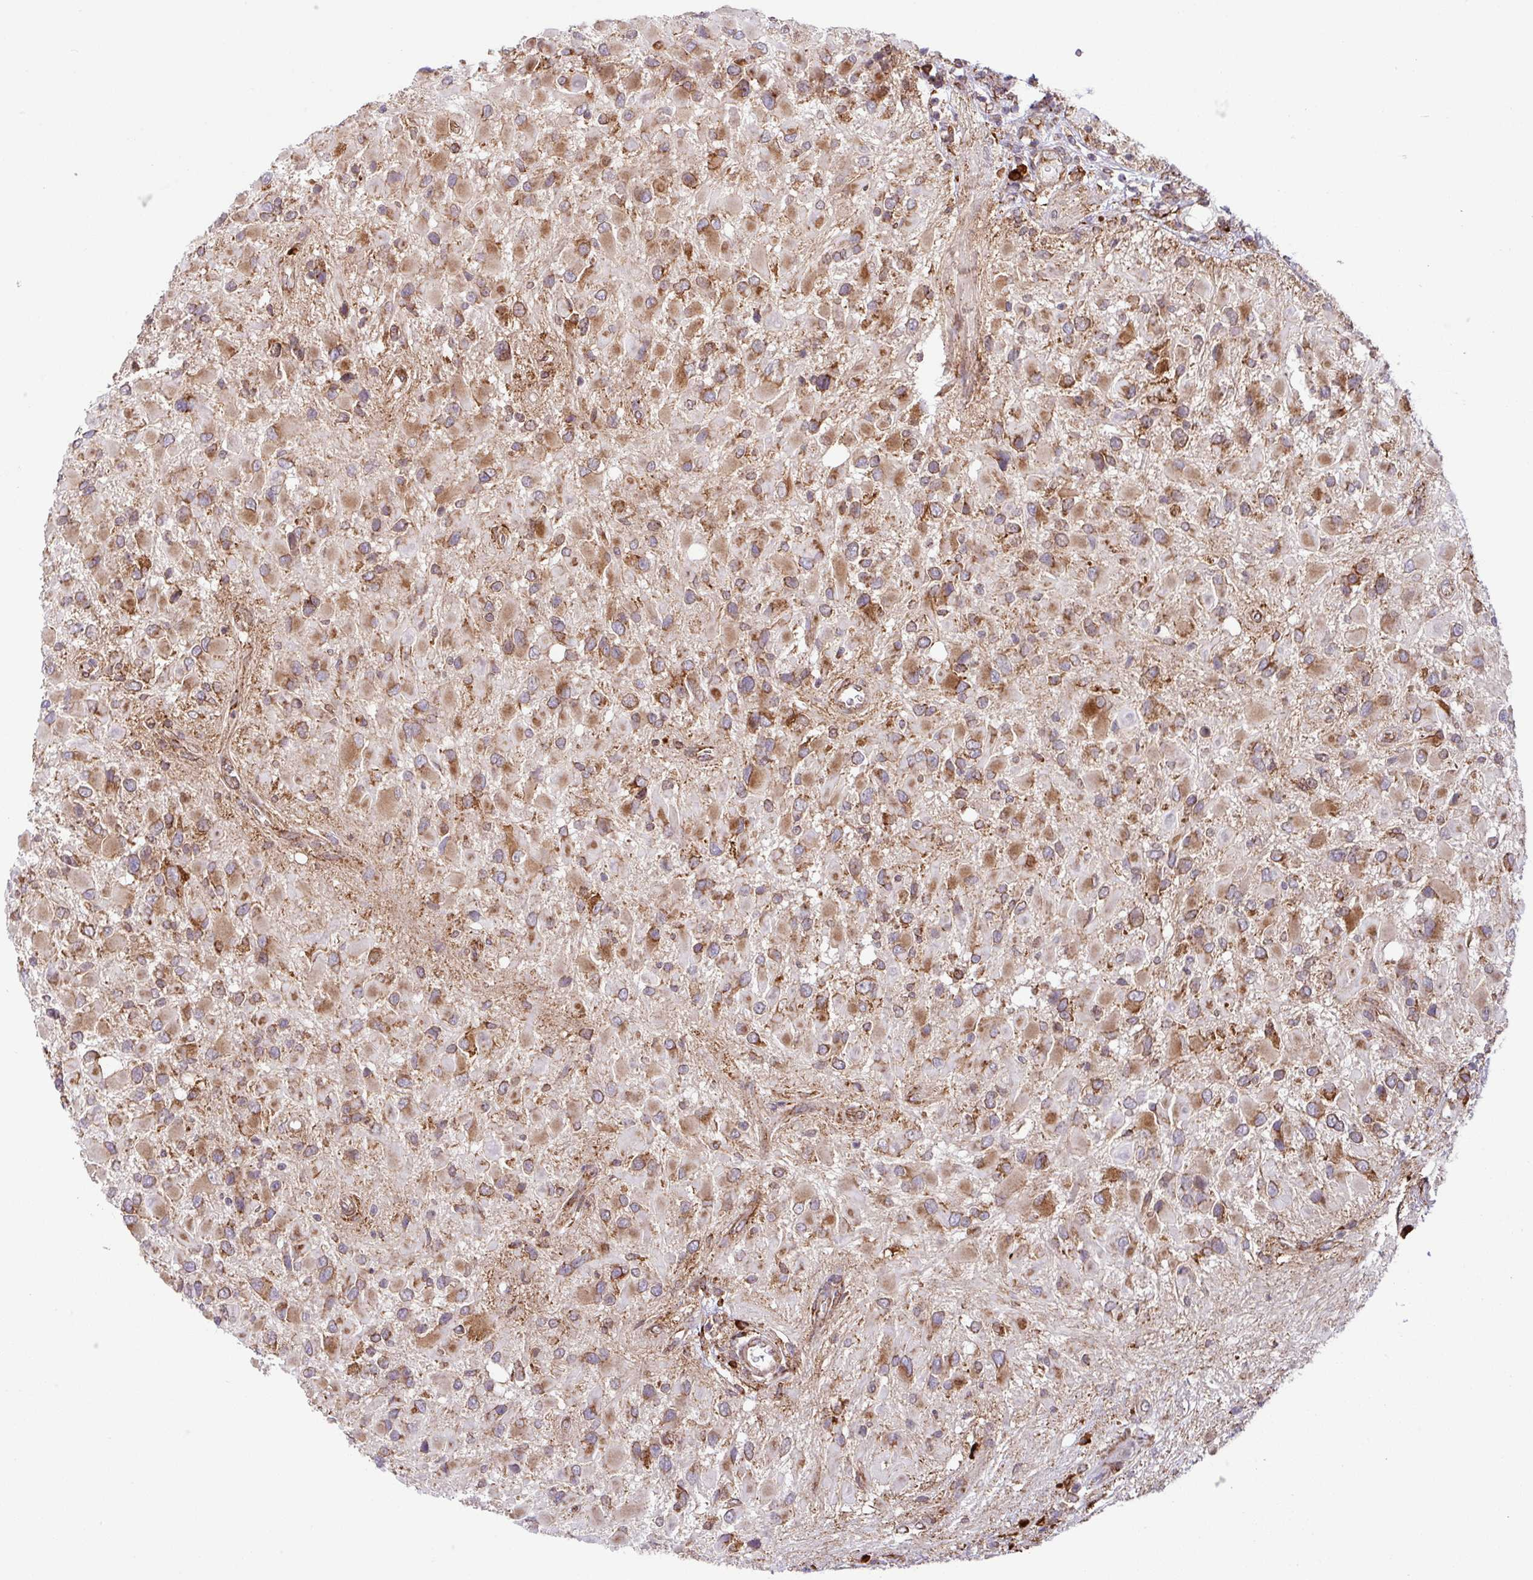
{"staining": {"intensity": "moderate", "quantity": ">75%", "location": "cytoplasmic/membranous"}, "tissue": "glioma", "cell_type": "Tumor cells", "image_type": "cancer", "snomed": [{"axis": "morphology", "description": "Glioma, malignant, High grade"}, {"axis": "topography", "description": "Brain"}], "caption": "Tumor cells reveal medium levels of moderate cytoplasmic/membranous staining in approximately >75% of cells in glioma.", "gene": "SLC39A7", "patient": {"sex": "male", "age": 53}}